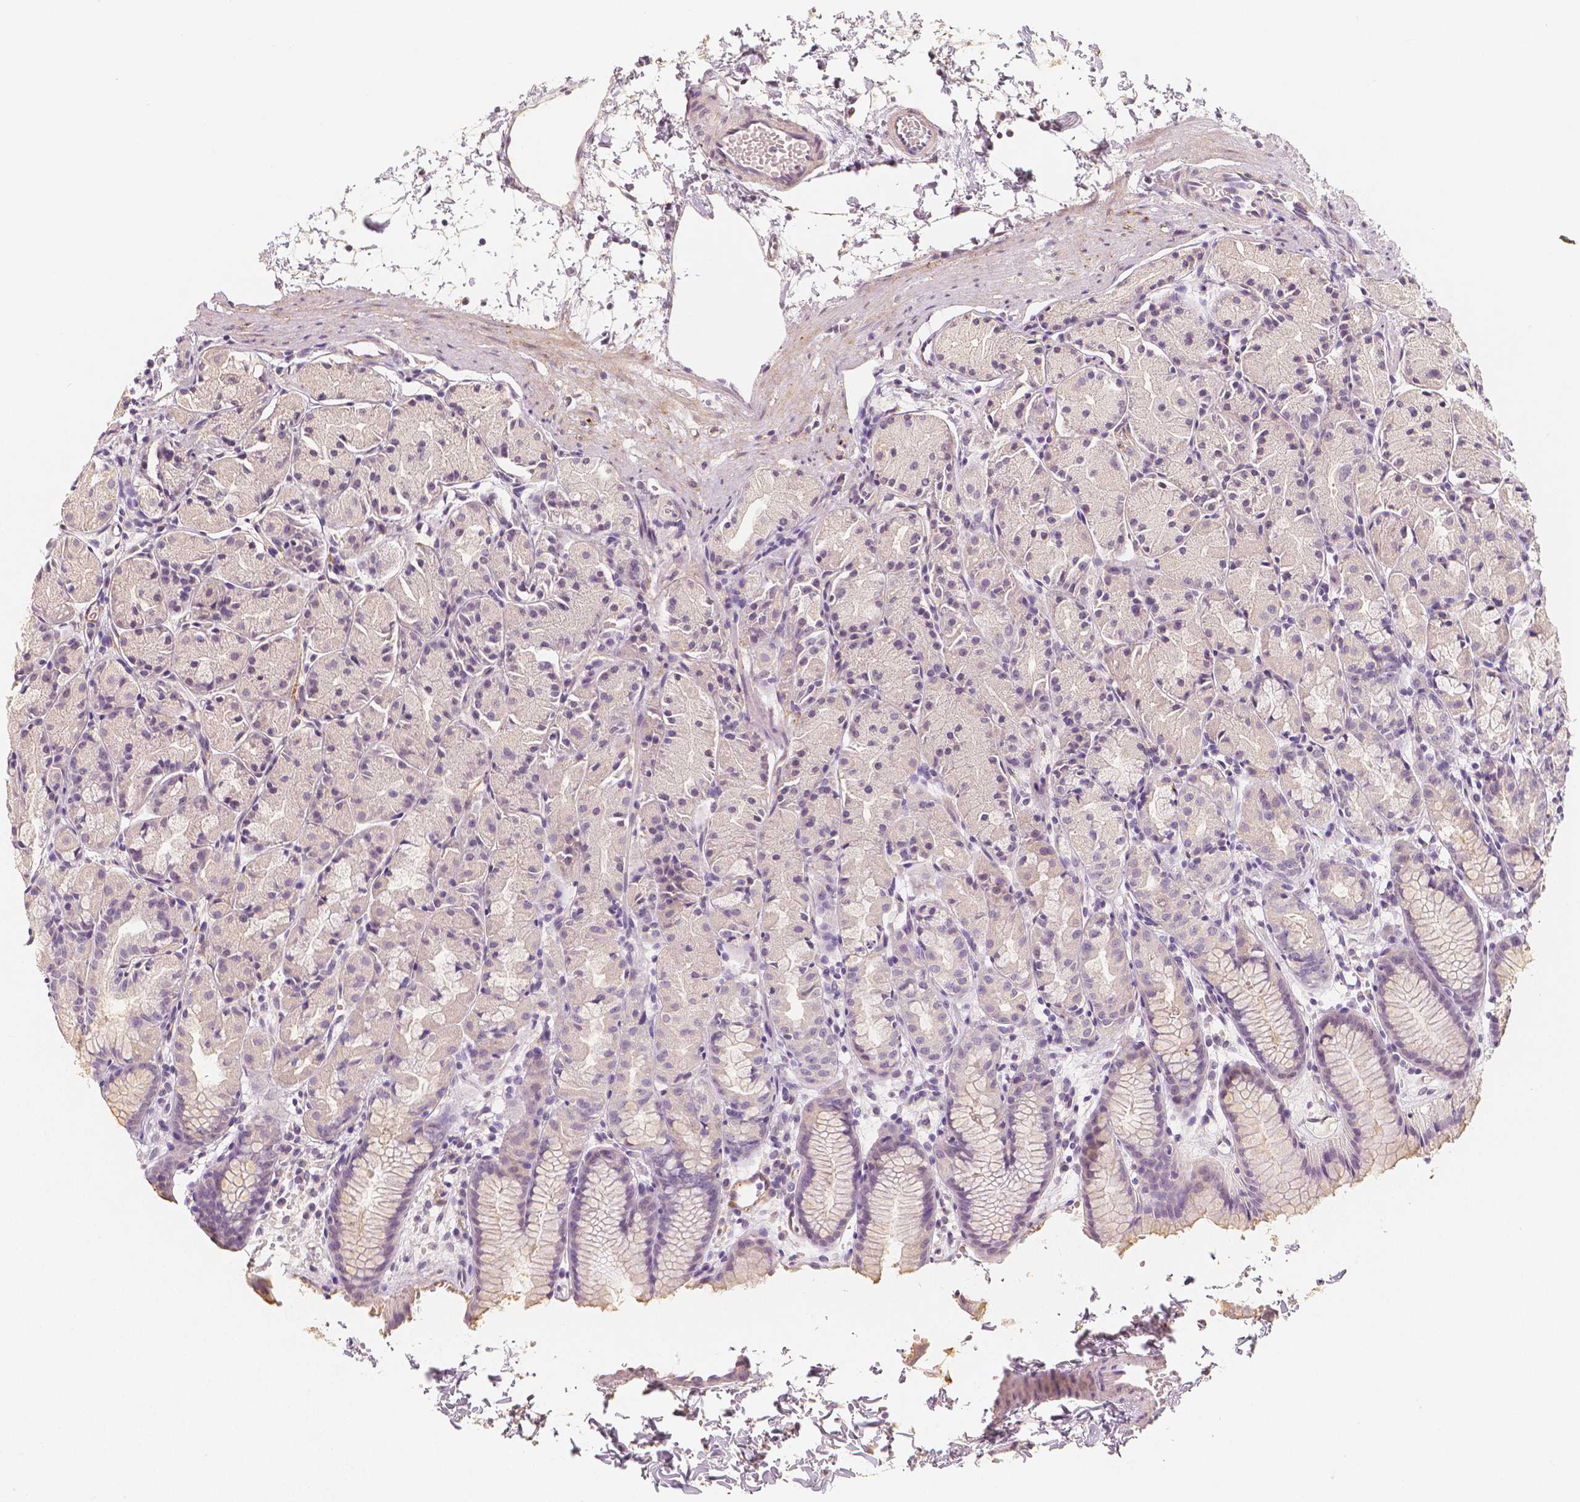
{"staining": {"intensity": "negative", "quantity": "none", "location": "none"}, "tissue": "stomach", "cell_type": "Glandular cells", "image_type": "normal", "snomed": [{"axis": "morphology", "description": "Normal tissue, NOS"}, {"axis": "topography", "description": "Stomach, upper"}], "caption": "DAB immunohistochemical staining of benign human stomach demonstrates no significant positivity in glandular cells. (DAB immunohistochemistry (IHC), high magnification).", "gene": "THY1", "patient": {"sex": "male", "age": 47}}